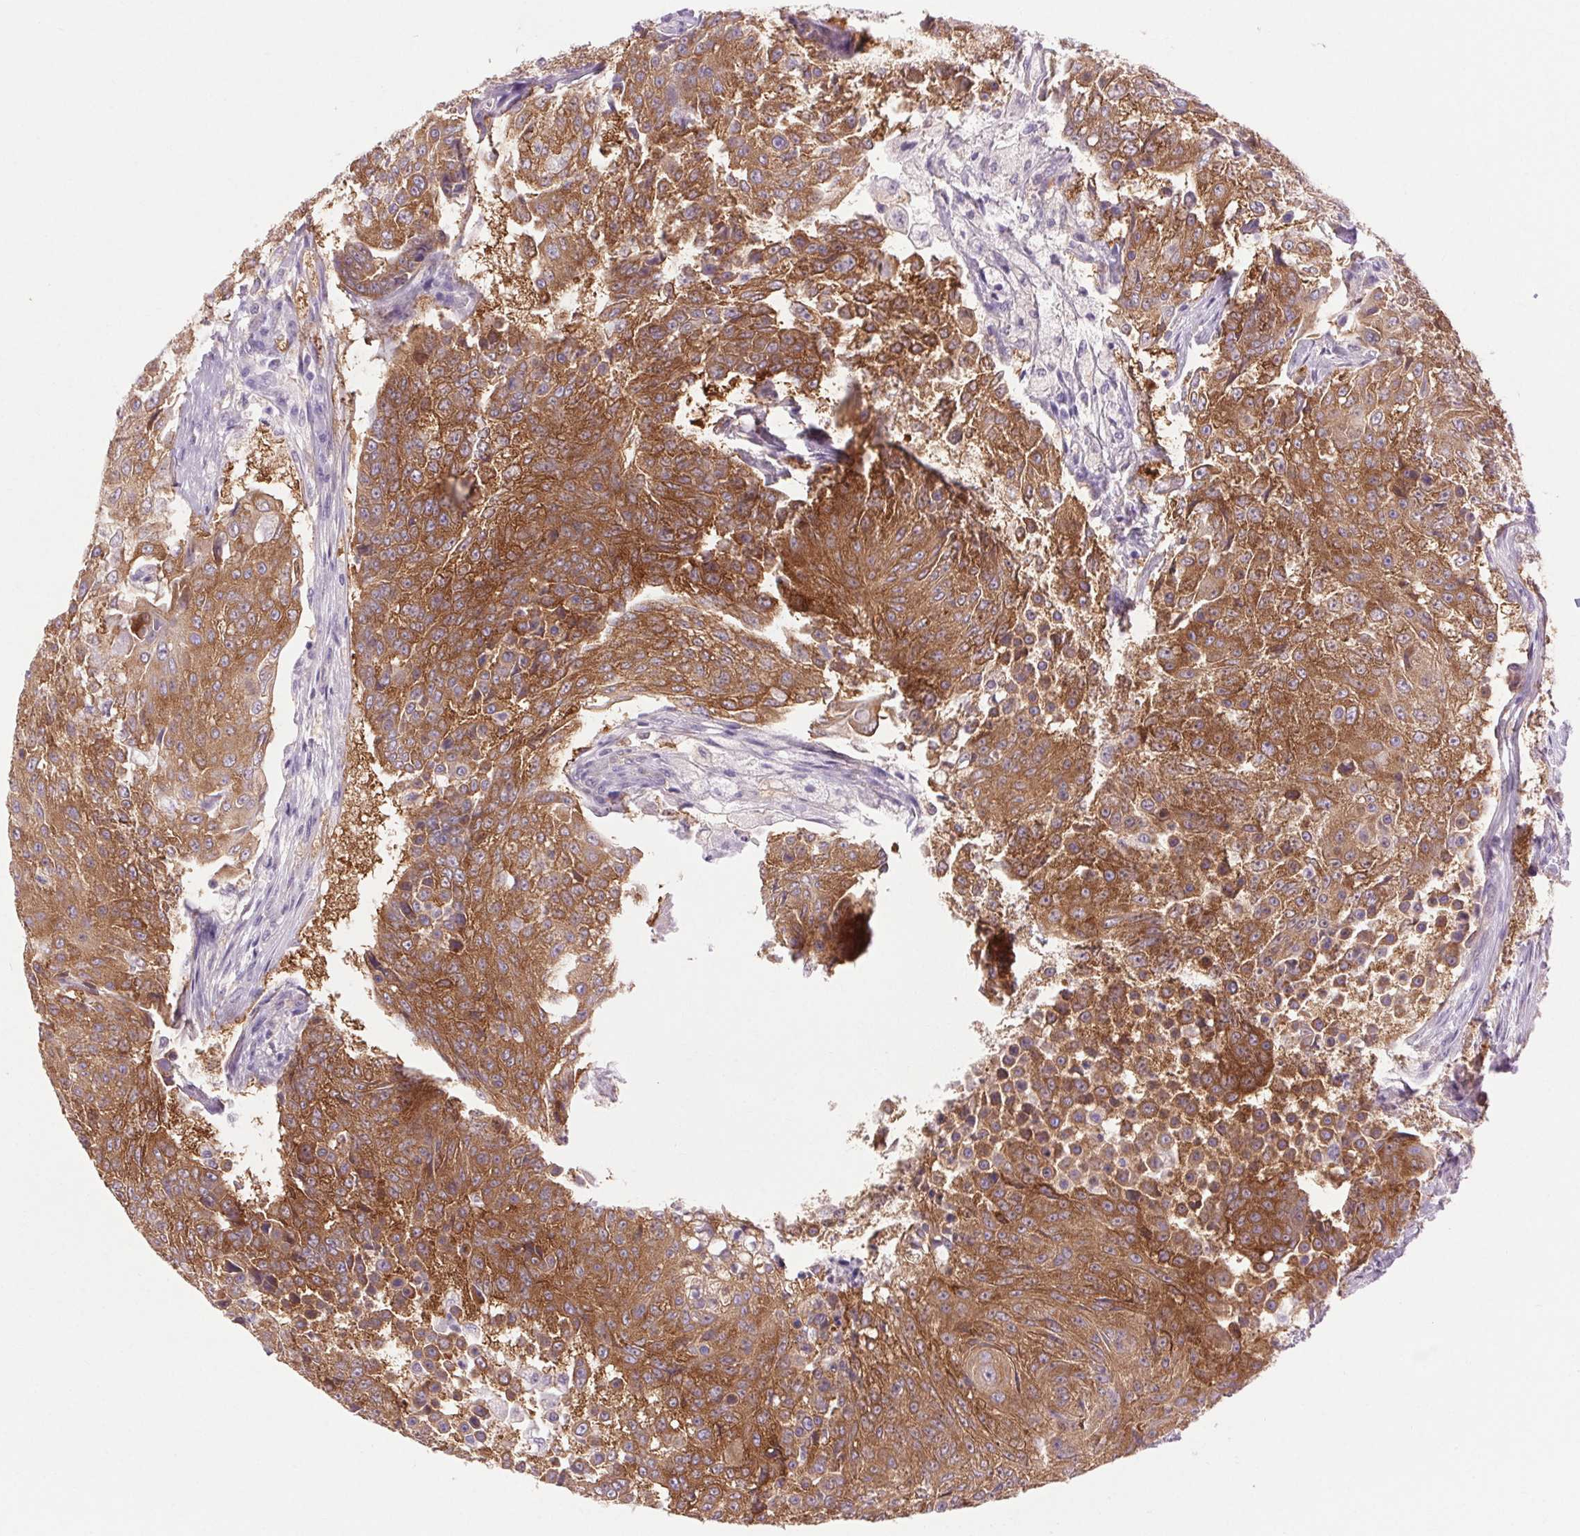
{"staining": {"intensity": "moderate", "quantity": ">75%", "location": "cytoplasmic/membranous"}, "tissue": "urothelial cancer", "cell_type": "Tumor cells", "image_type": "cancer", "snomed": [{"axis": "morphology", "description": "Urothelial carcinoma, High grade"}, {"axis": "topography", "description": "Urinary bladder"}], "caption": "Protein expression analysis of urothelial cancer displays moderate cytoplasmic/membranous positivity in about >75% of tumor cells.", "gene": "SOWAHC", "patient": {"sex": "female", "age": 63}}